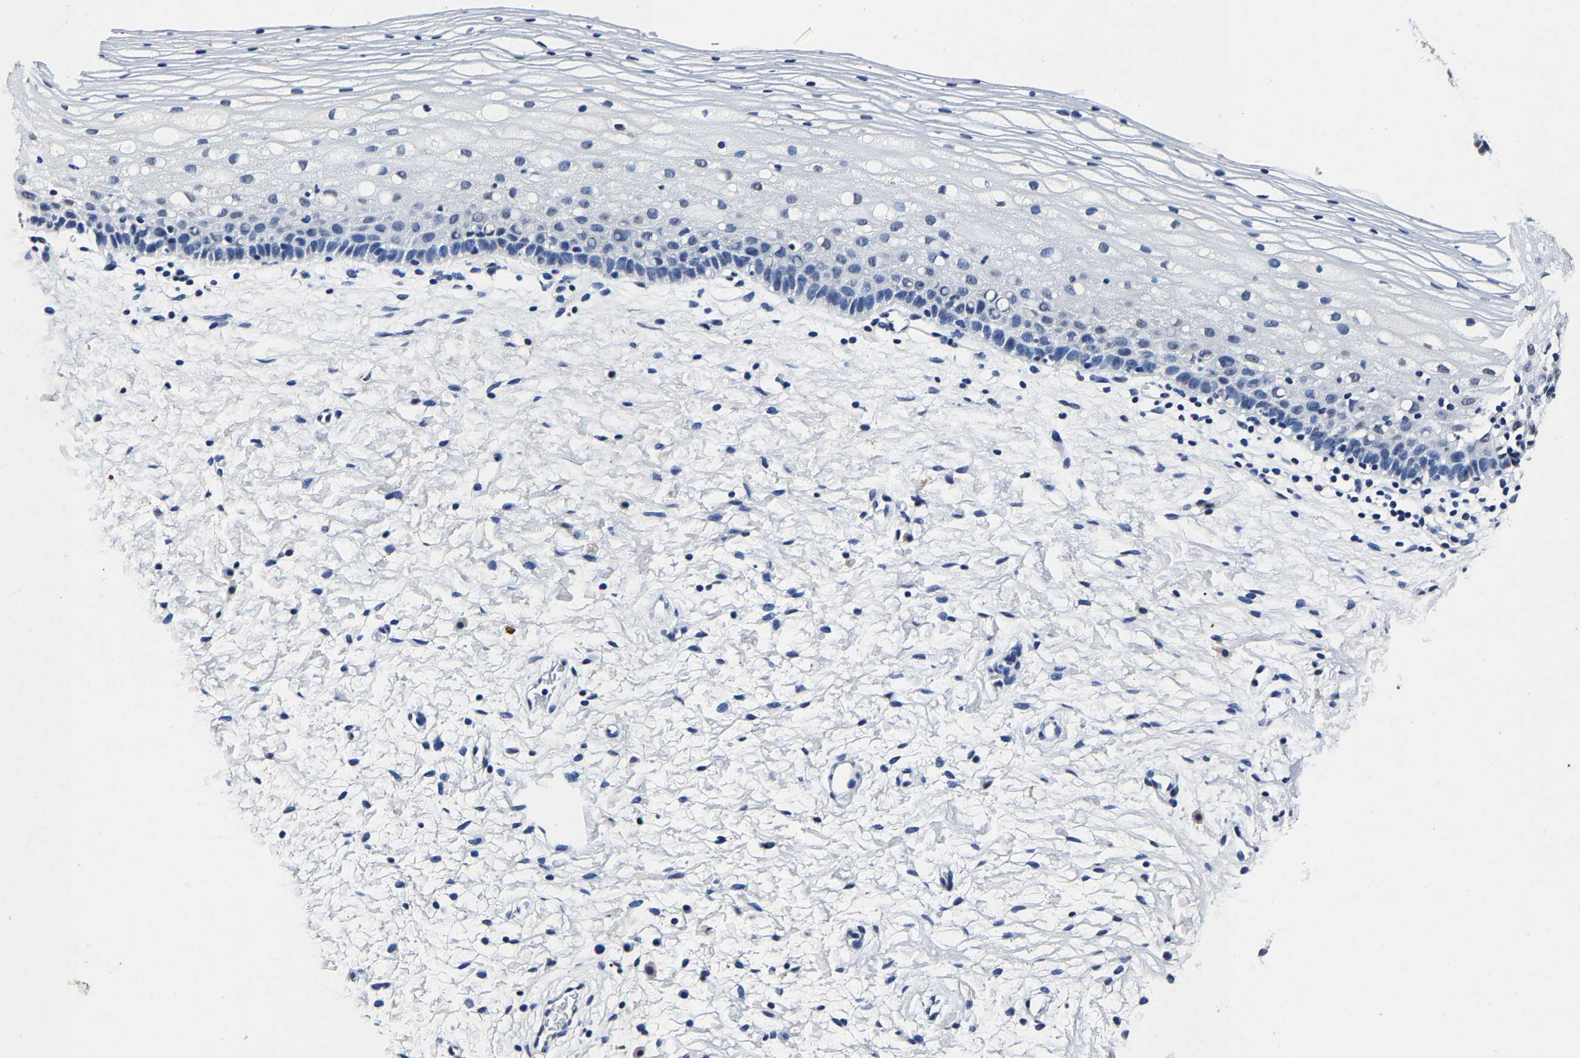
{"staining": {"intensity": "negative", "quantity": "none", "location": "none"}, "tissue": "cervix", "cell_type": "Glandular cells", "image_type": "normal", "snomed": [{"axis": "morphology", "description": "Normal tissue, NOS"}, {"axis": "topography", "description": "Cervix"}], "caption": "The micrograph demonstrates no staining of glandular cells in benign cervix. The staining is performed using DAB (3,3'-diaminobenzidine) brown chromogen with nuclei counter-stained in using hematoxylin.", "gene": "RBM45", "patient": {"sex": "female", "age": 72}}